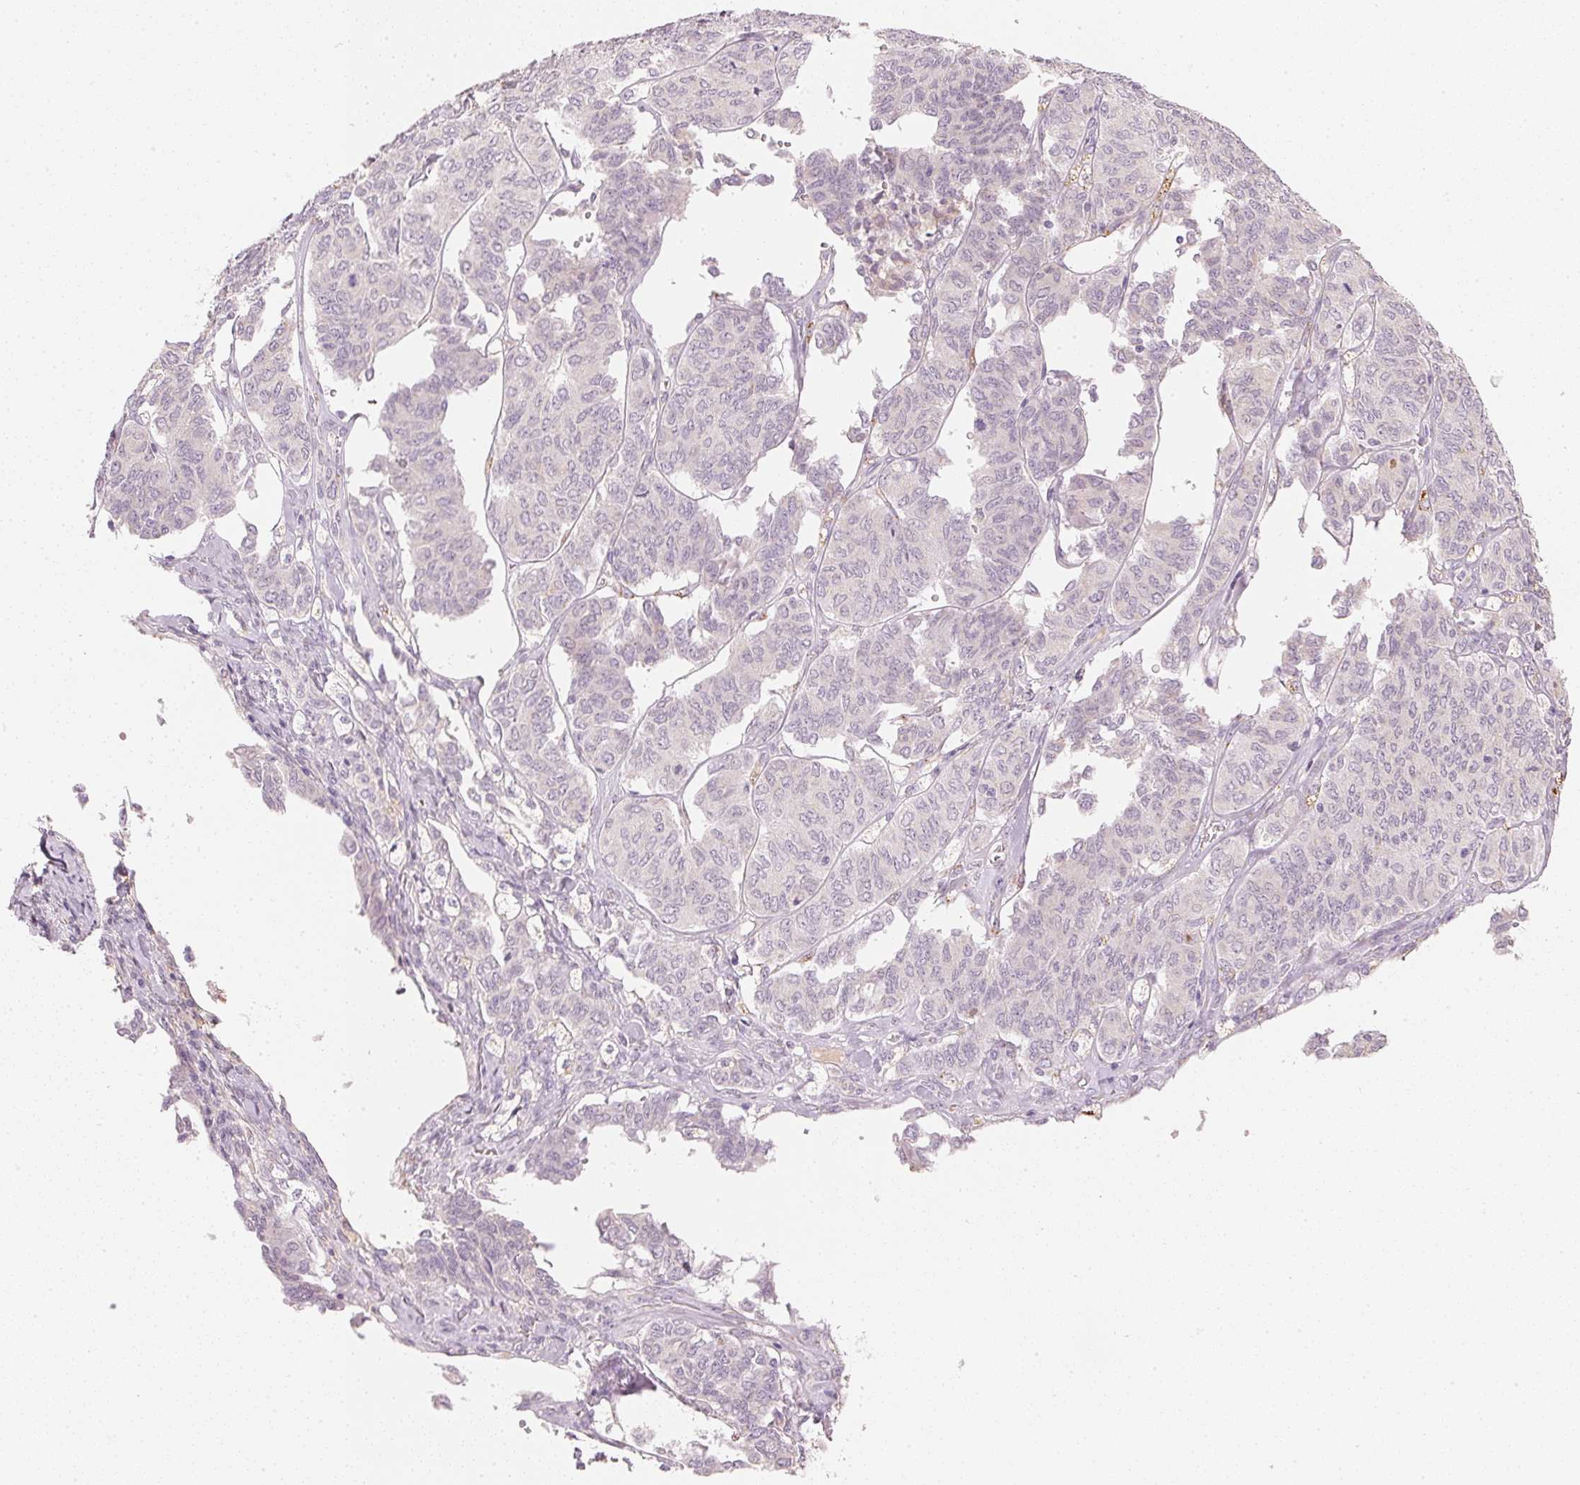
{"staining": {"intensity": "negative", "quantity": "none", "location": "none"}, "tissue": "ovarian cancer", "cell_type": "Tumor cells", "image_type": "cancer", "snomed": [{"axis": "morphology", "description": "Carcinoma, endometroid"}, {"axis": "topography", "description": "Ovary"}], "caption": "Histopathology image shows no significant protein expression in tumor cells of ovarian cancer.", "gene": "RMDN2", "patient": {"sex": "female", "age": 80}}